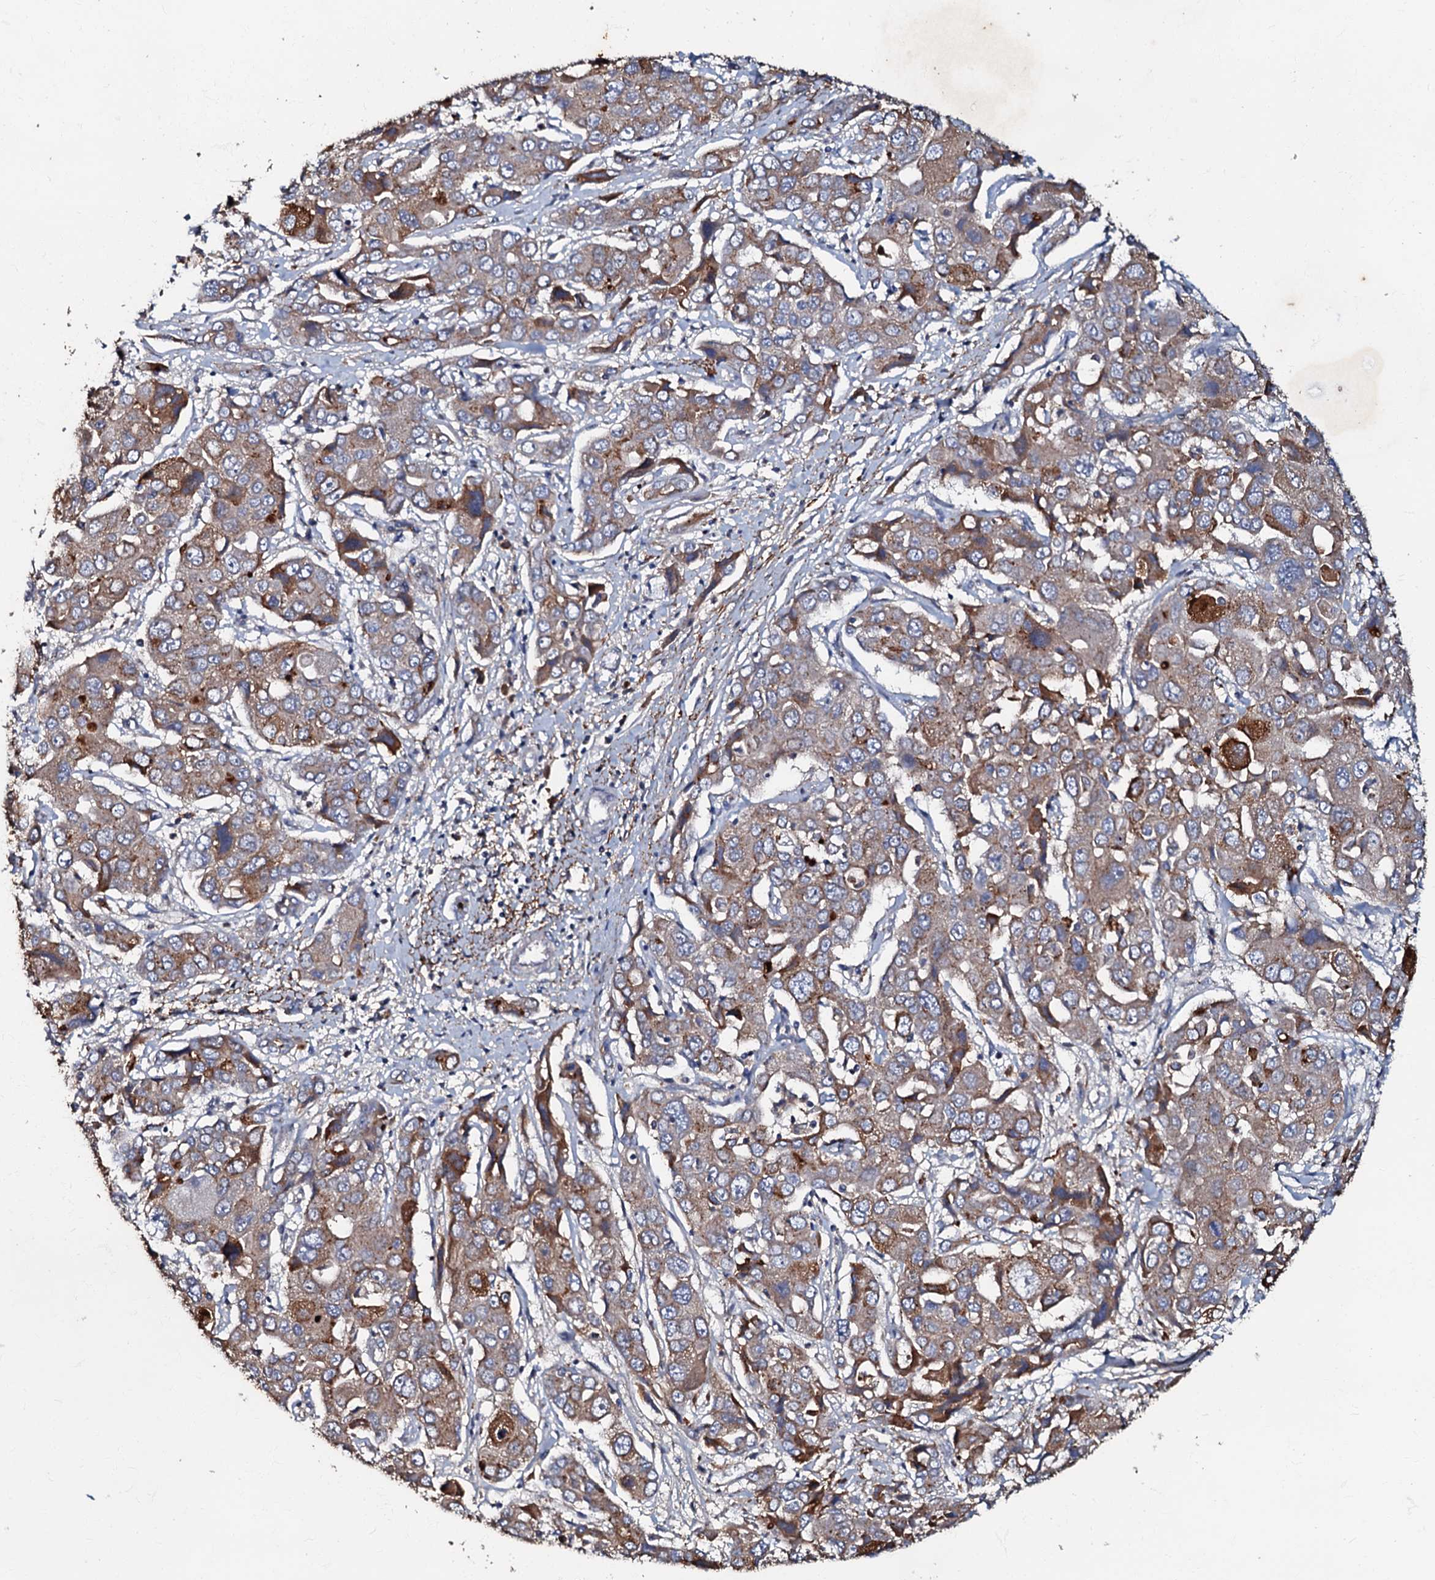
{"staining": {"intensity": "moderate", "quantity": ">75%", "location": "cytoplasmic/membranous"}, "tissue": "liver cancer", "cell_type": "Tumor cells", "image_type": "cancer", "snomed": [{"axis": "morphology", "description": "Cholangiocarcinoma"}, {"axis": "topography", "description": "Liver"}], "caption": "The image shows immunohistochemical staining of liver cholangiocarcinoma. There is moderate cytoplasmic/membranous expression is present in about >75% of tumor cells. The protein of interest is shown in brown color, while the nuclei are stained blue.", "gene": "MANSC4", "patient": {"sex": "male", "age": 67}}